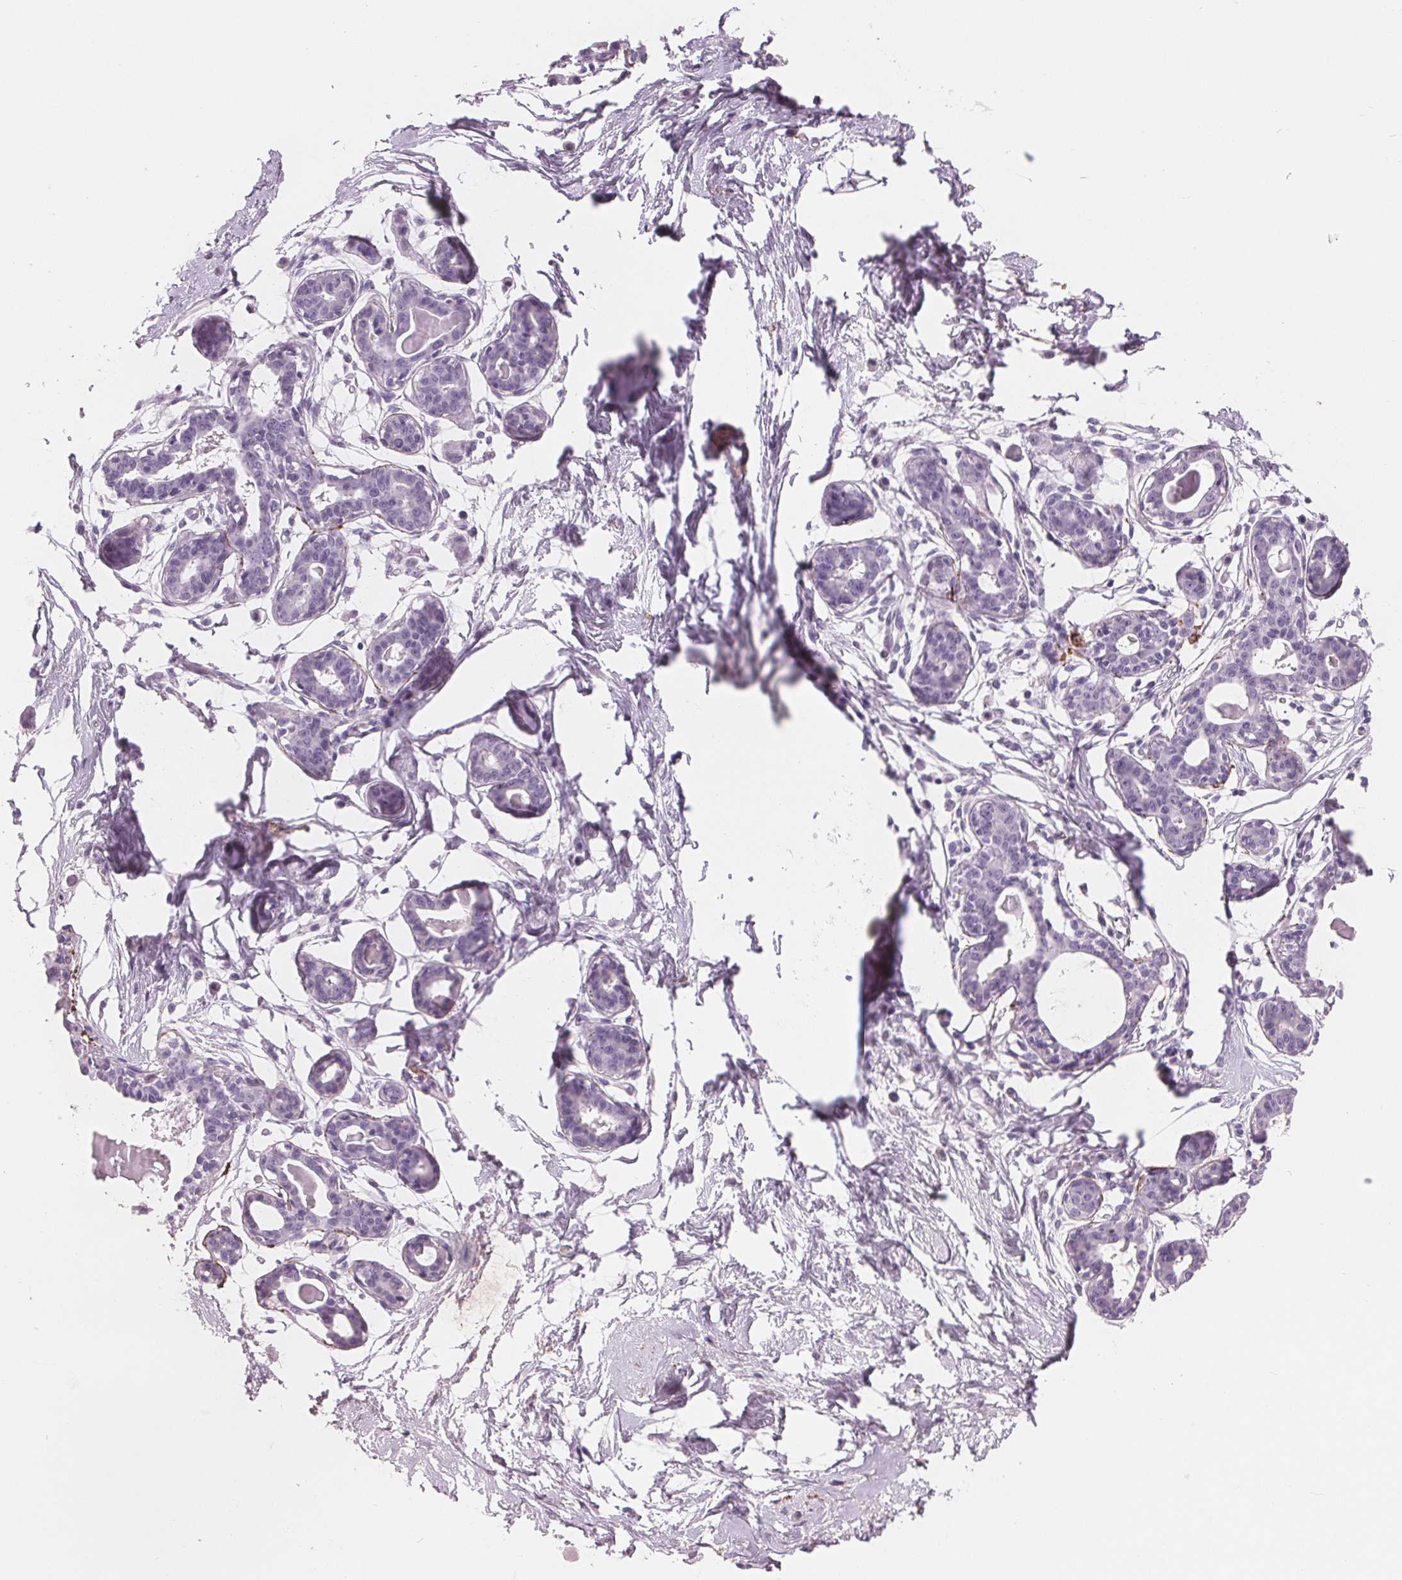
{"staining": {"intensity": "negative", "quantity": "none", "location": "none"}, "tissue": "breast", "cell_type": "Adipocytes", "image_type": "normal", "snomed": [{"axis": "morphology", "description": "Normal tissue, NOS"}, {"axis": "topography", "description": "Breast"}], "caption": "The immunohistochemistry micrograph has no significant expression in adipocytes of breast.", "gene": "AMBP", "patient": {"sex": "female", "age": 45}}